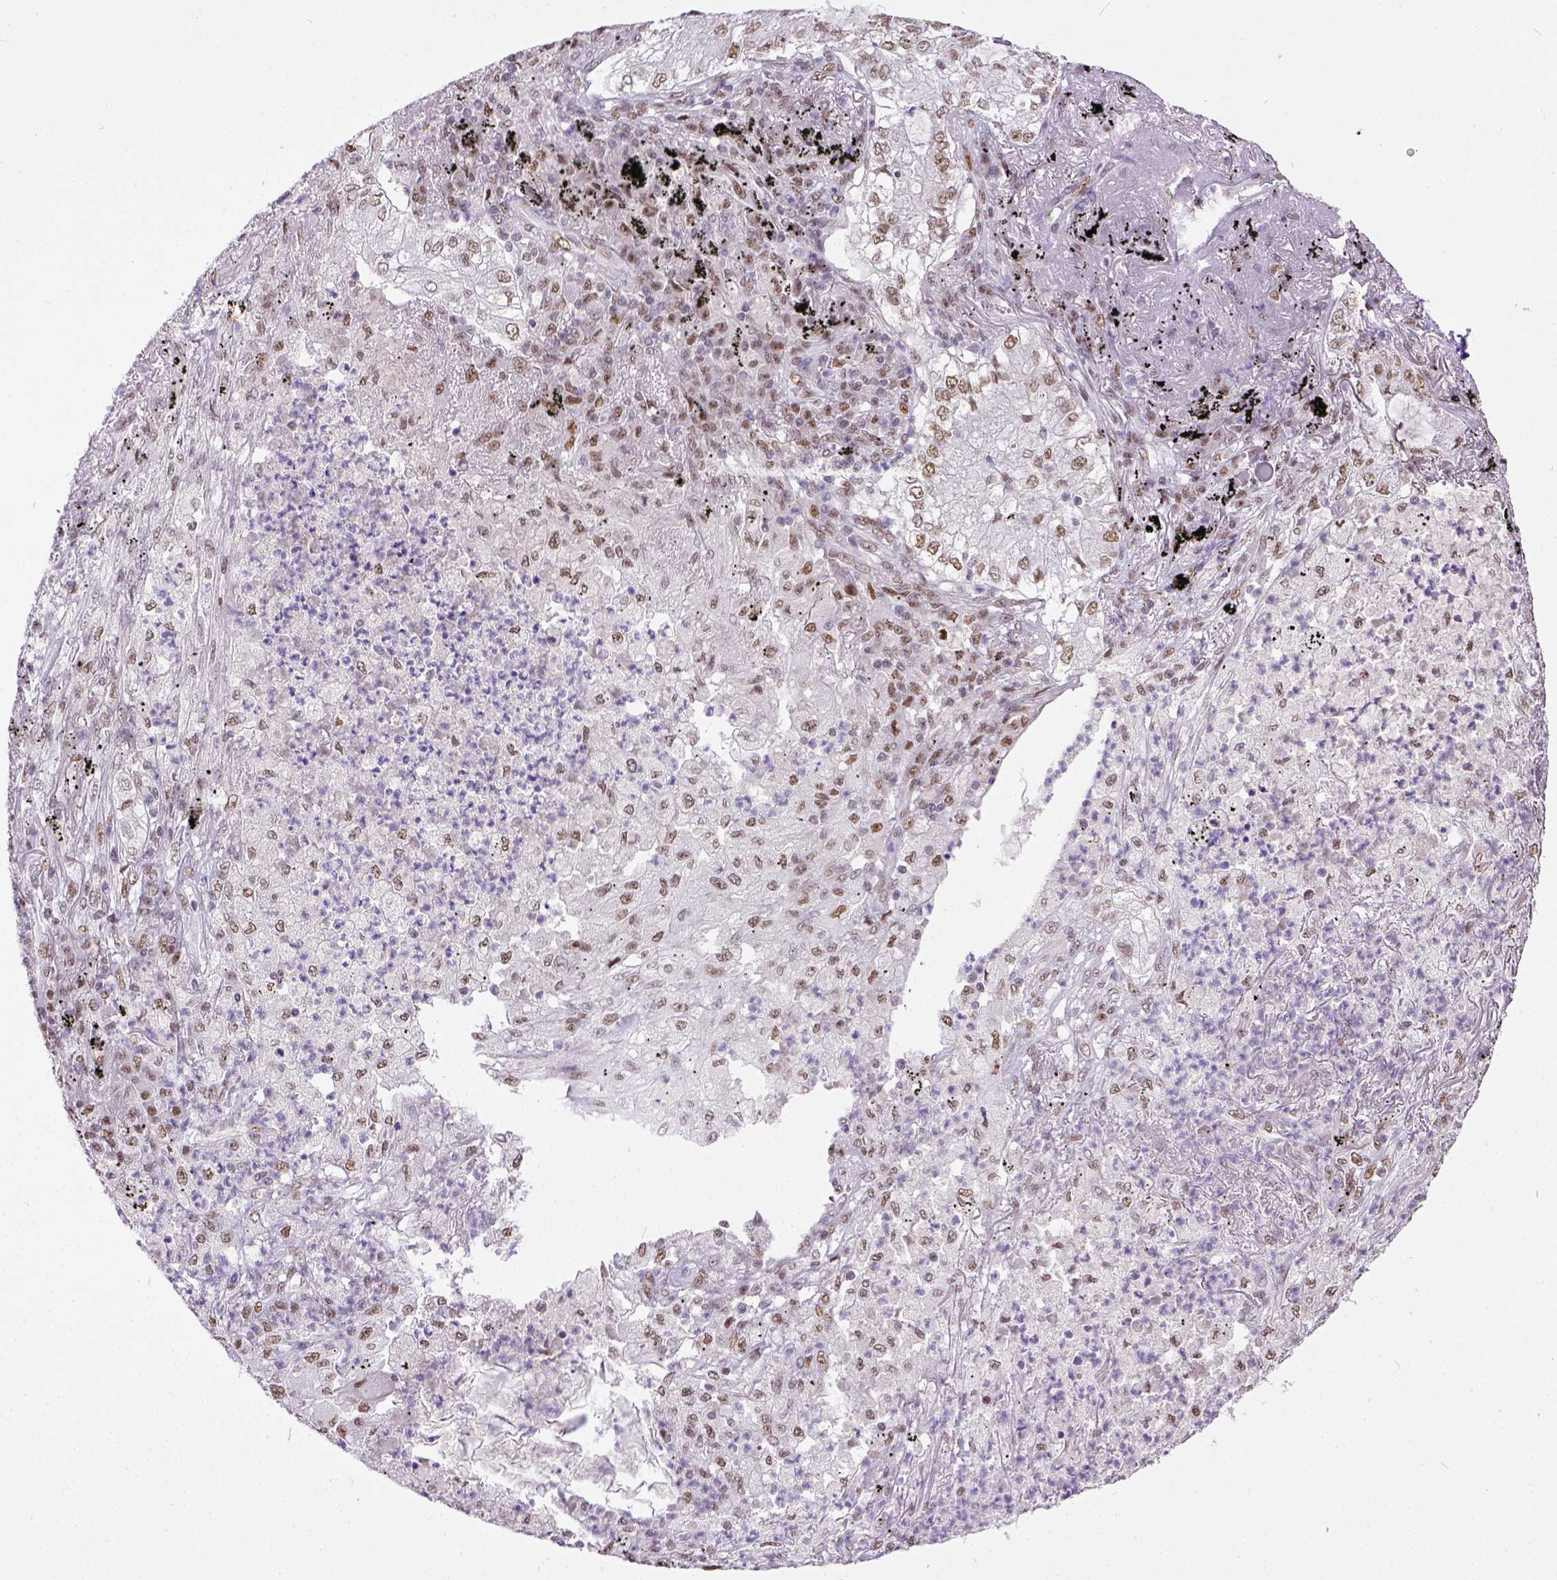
{"staining": {"intensity": "weak", "quantity": ">75%", "location": "nuclear"}, "tissue": "lung cancer", "cell_type": "Tumor cells", "image_type": "cancer", "snomed": [{"axis": "morphology", "description": "Adenocarcinoma, NOS"}, {"axis": "topography", "description": "Lung"}], "caption": "Immunohistochemical staining of lung adenocarcinoma shows low levels of weak nuclear staining in approximately >75% of tumor cells.", "gene": "ERCC1", "patient": {"sex": "female", "age": 73}}